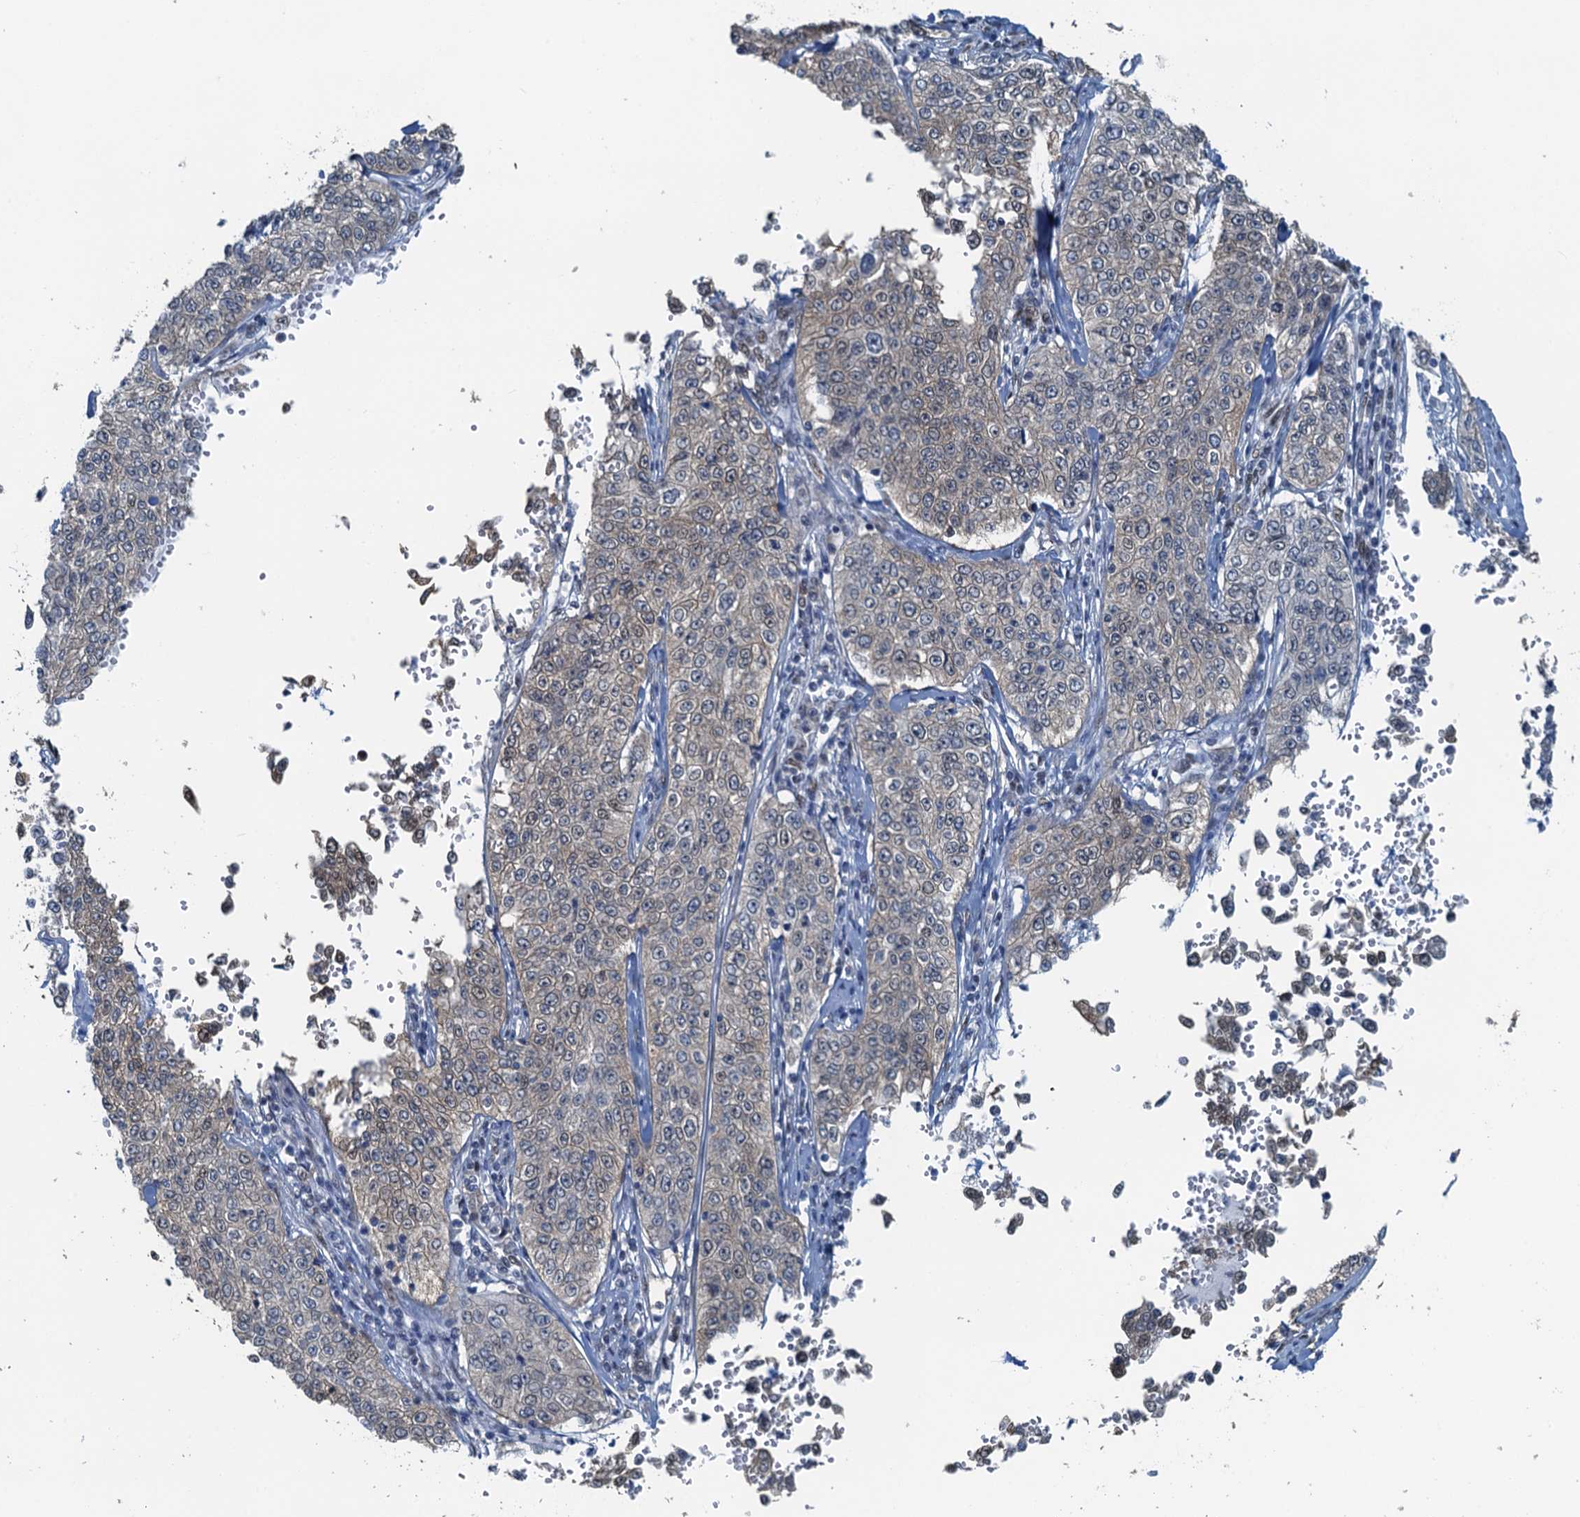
{"staining": {"intensity": "negative", "quantity": "none", "location": "none"}, "tissue": "cervical cancer", "cell_type": "Tumor cells", "image_type": "cancer", "snomed": [{"axis": "morphology", "description": "Squamous cell carcinoma, NOS"}, {"axis": "topography", "description": "Cervix"}], "caption": "Micrograph shows no protein staining in tumor cells of squamous cell carcinoma (cervical) tissue. (DAB (3,3'-diaminobenzidine) IHC, high magnification).", "gene": "AHCY", "patient": {"sex": "female", "age": 35}}